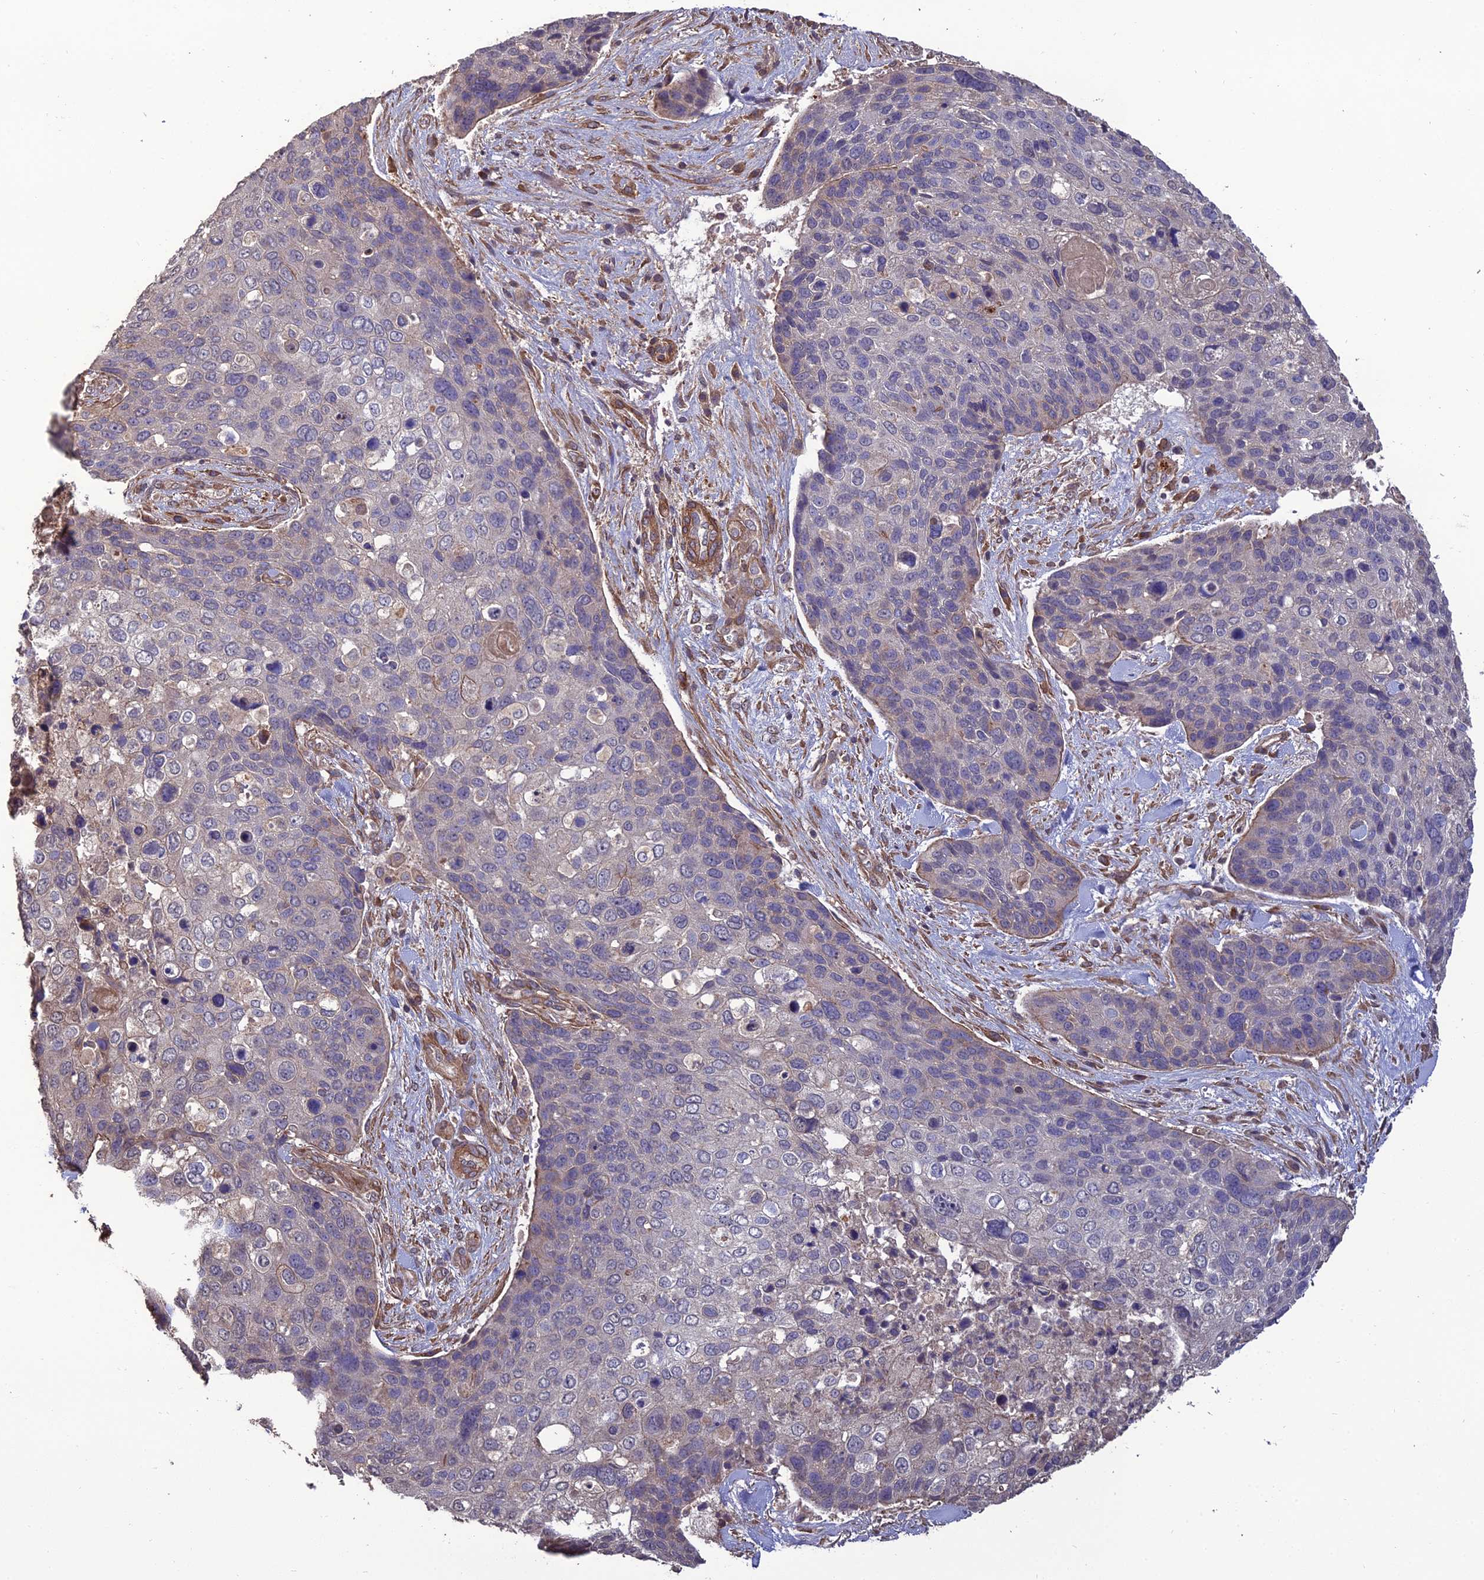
{"staining": {"intensity": "negative", "quantity": "none", "location": "none"}, "tissue": "skin cancer", "cell_type": "Tumor cells", "image_type": "cancer", "snomed": [{"axis": "morphology", "description": "Basal cell carcinoma"}, {"axis": "topography", "description": "Skin"}], "caption": "An image of basal cell carcinoma (skin) stained for a protein demonstrates no brown staining in tumor cells.", "gene": "ATP6V0A2", "patient": {"sex": "female", "age": 74}}